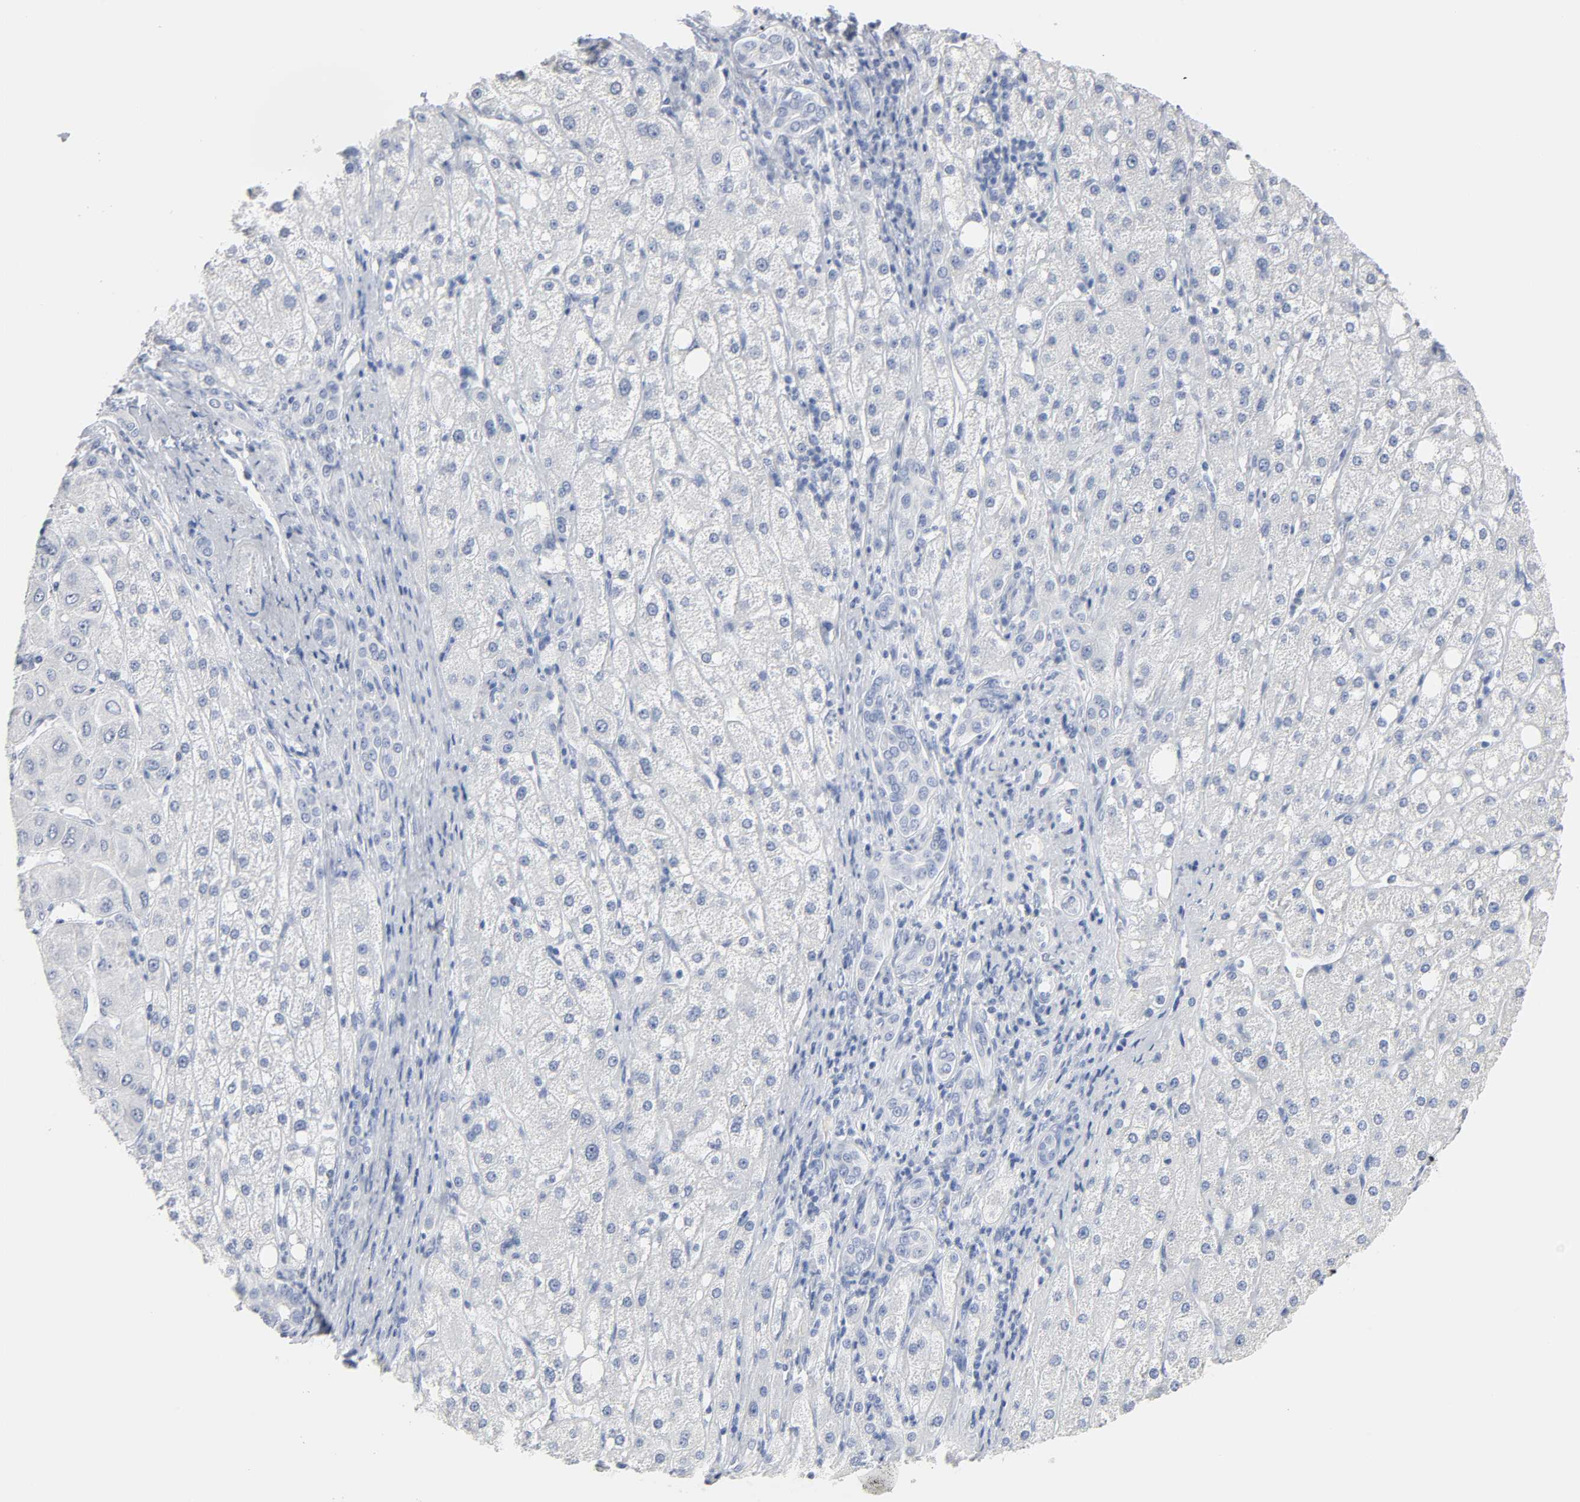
{"staining": {"intensity": "negative", "quantity": "none", "location": "none"}, "tissue": "liver cancer", "cell_type": "Tumor cells", "image_type": "cancer", "snomed": [{"axis": "morphology", "description": "Carcinoma, Hepatocellular, NOS"}, {"axis": "topography", "description": "Liver"}], "caption": "This is an immunohistochemistry micrograph of human liver hepatocellular carcinoma. There is no expression in tumor cells.", "gene": "ACP3", "patient": {"sex": "male", "age": 80}}